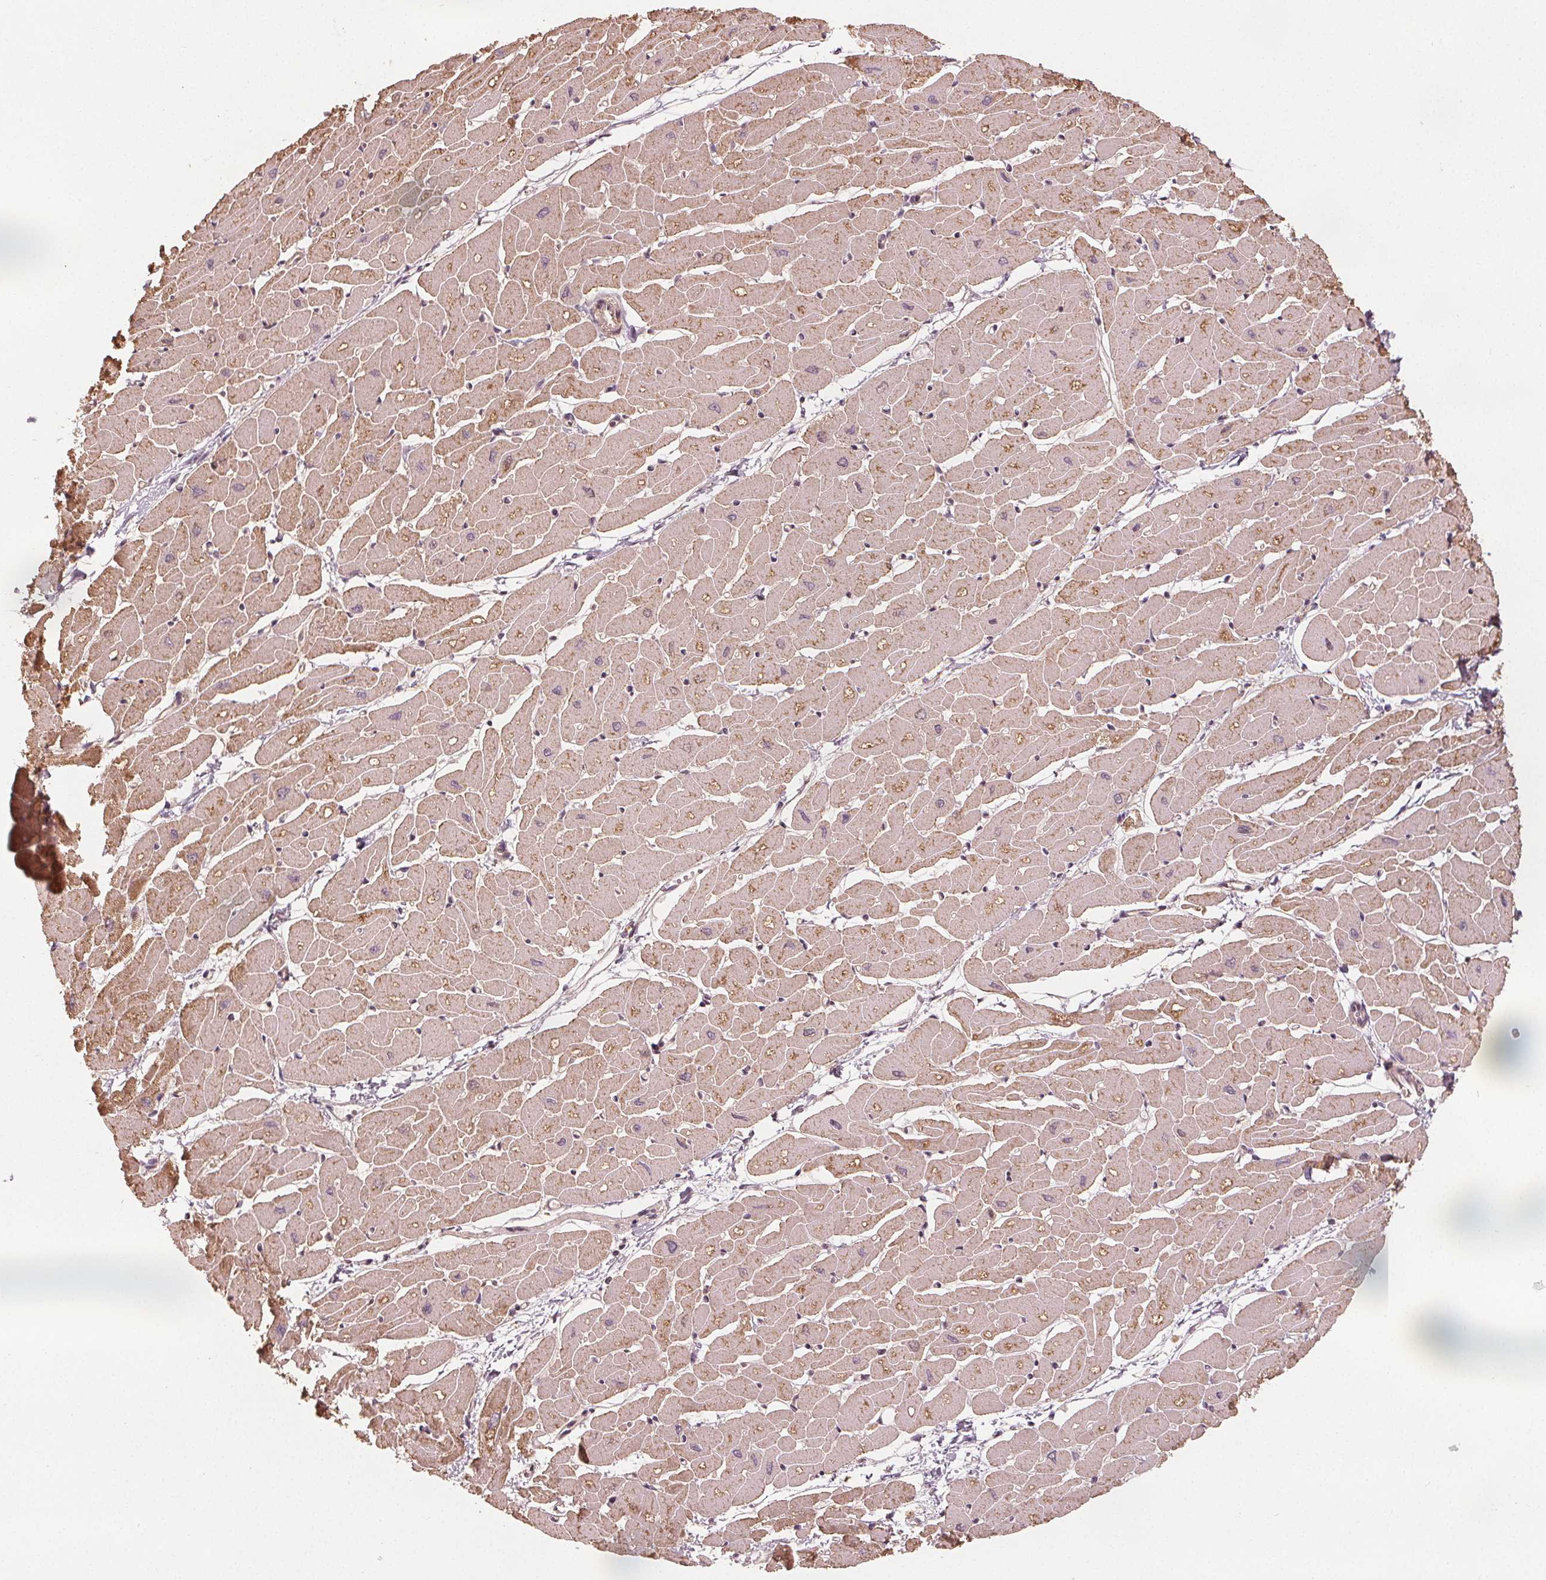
{"staining": {"intensity": "moderate", "quantity": "25%-75%", "location": "cytoplasmic/membranous"}, "tissue": "heart muscle", "cell_type": "Cardiomyocytes", "image_type": "normal", "snomed": [{"axis": "morphology", "description": "Normal tissue, NOS"}, {"axis": "topography", "description": "Heart"}], "caption": "Moderate cytoplasmic/membranous protein expression is identified in approximately 25%-75% of cardiomyocytes in heart muscle. The staining was performed using DAB to visualize the protein expression in brown, while the nuclei were stained in blue with hematoxylin (Magnification: 20x).", "gene": "GNB2", "patient": {"sex": "male", "age": 57}}